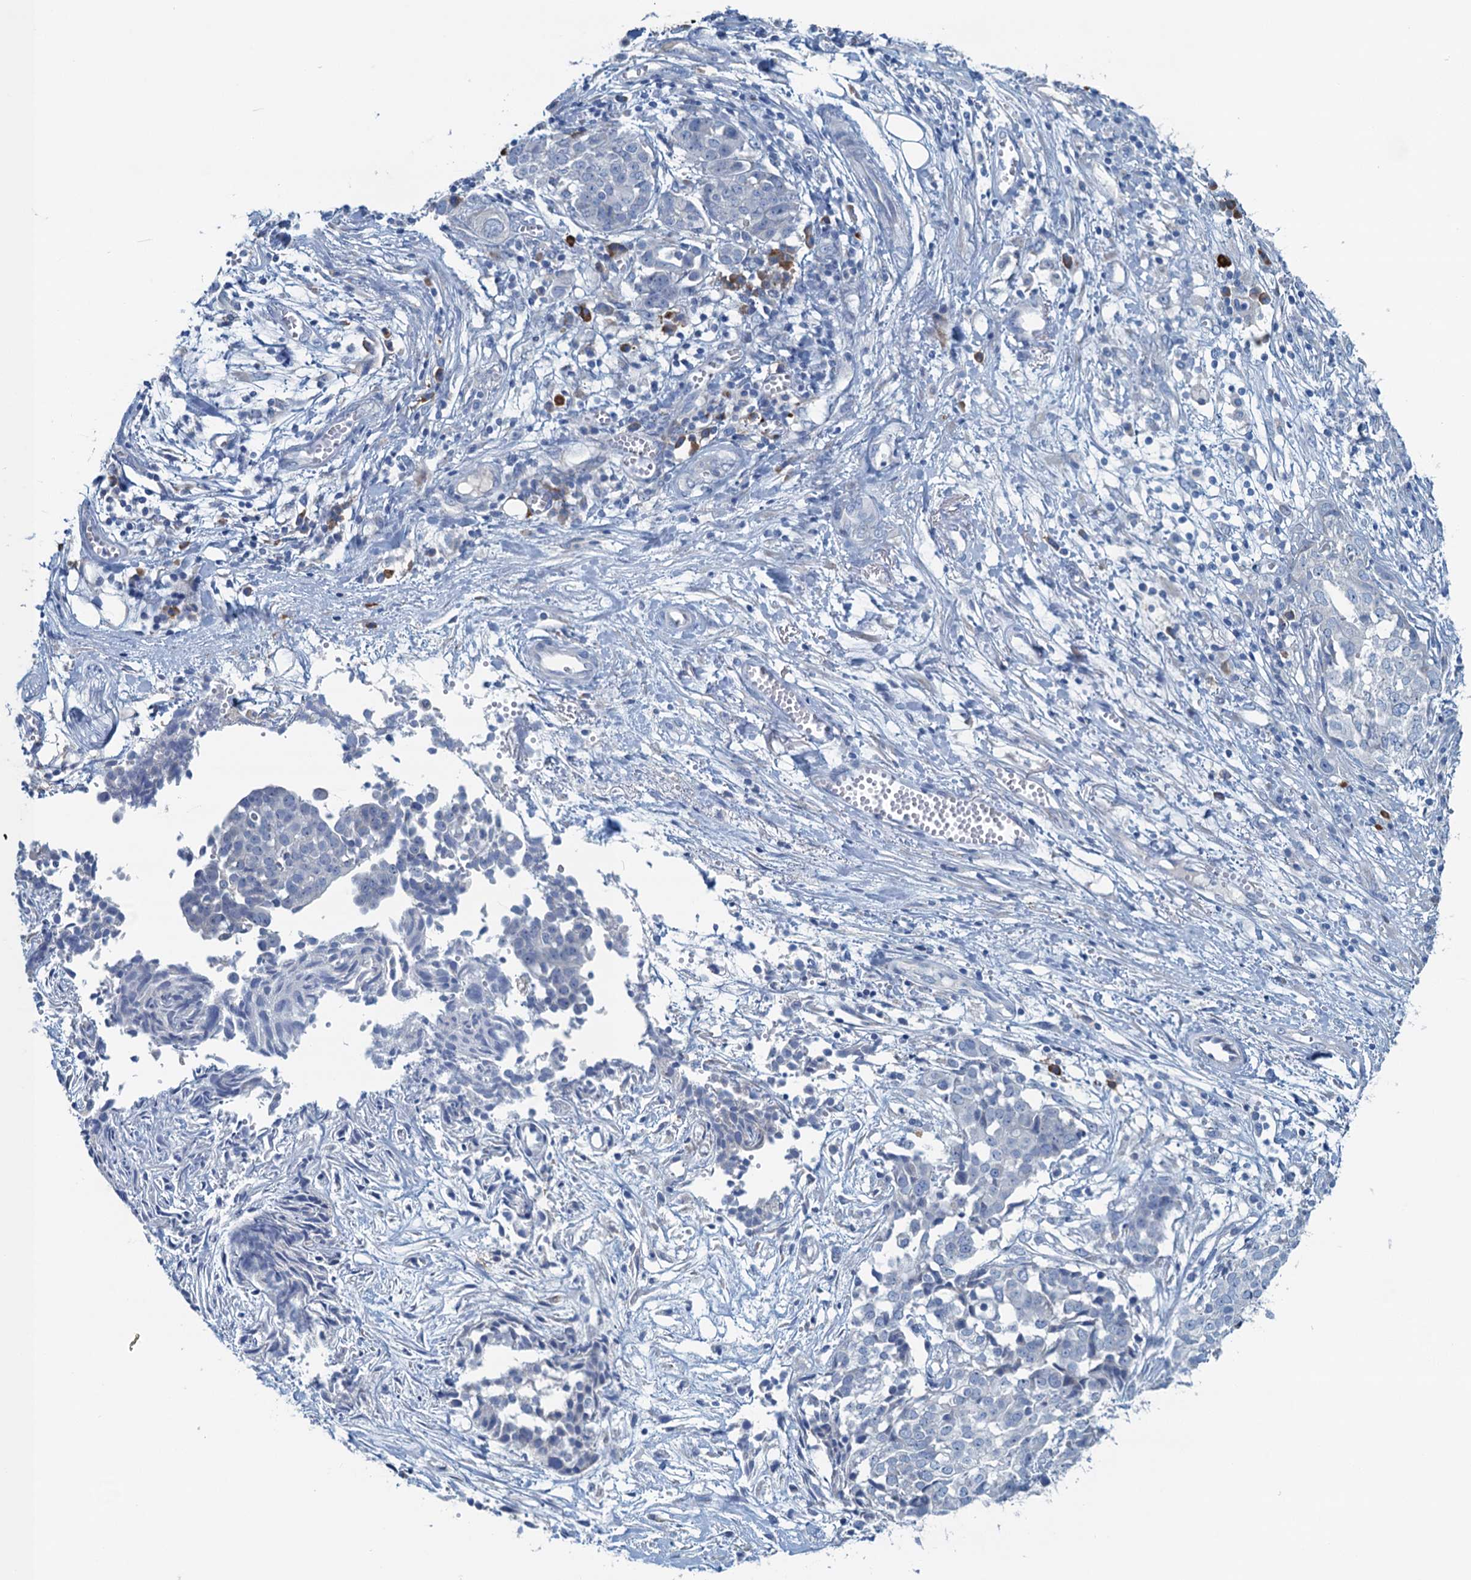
{"staining": {"intensity": "negative", "quantity": "none", "location": "none"}, "tissue": "ovarian cancer", "cell_type": "Tumor cells", "image_type": "cancer", "snomed": [{"axis": "morphology", "description": "Cystadenocarcinoma, serous, NOS"}, {"axis": "topography", "description": "Soft tissue"}, {"axis": "topography", "description": "Ovary"}], "caption": "Immunohistochemistry (IHC) micrograph of neoplastic tissue: human ovarian serous cystadenocarcinoma stained with DAB displays no significant protein staining in tumor cells.", "gene": "CBLIF", "patient": {"sex": "female", "age": 57}}